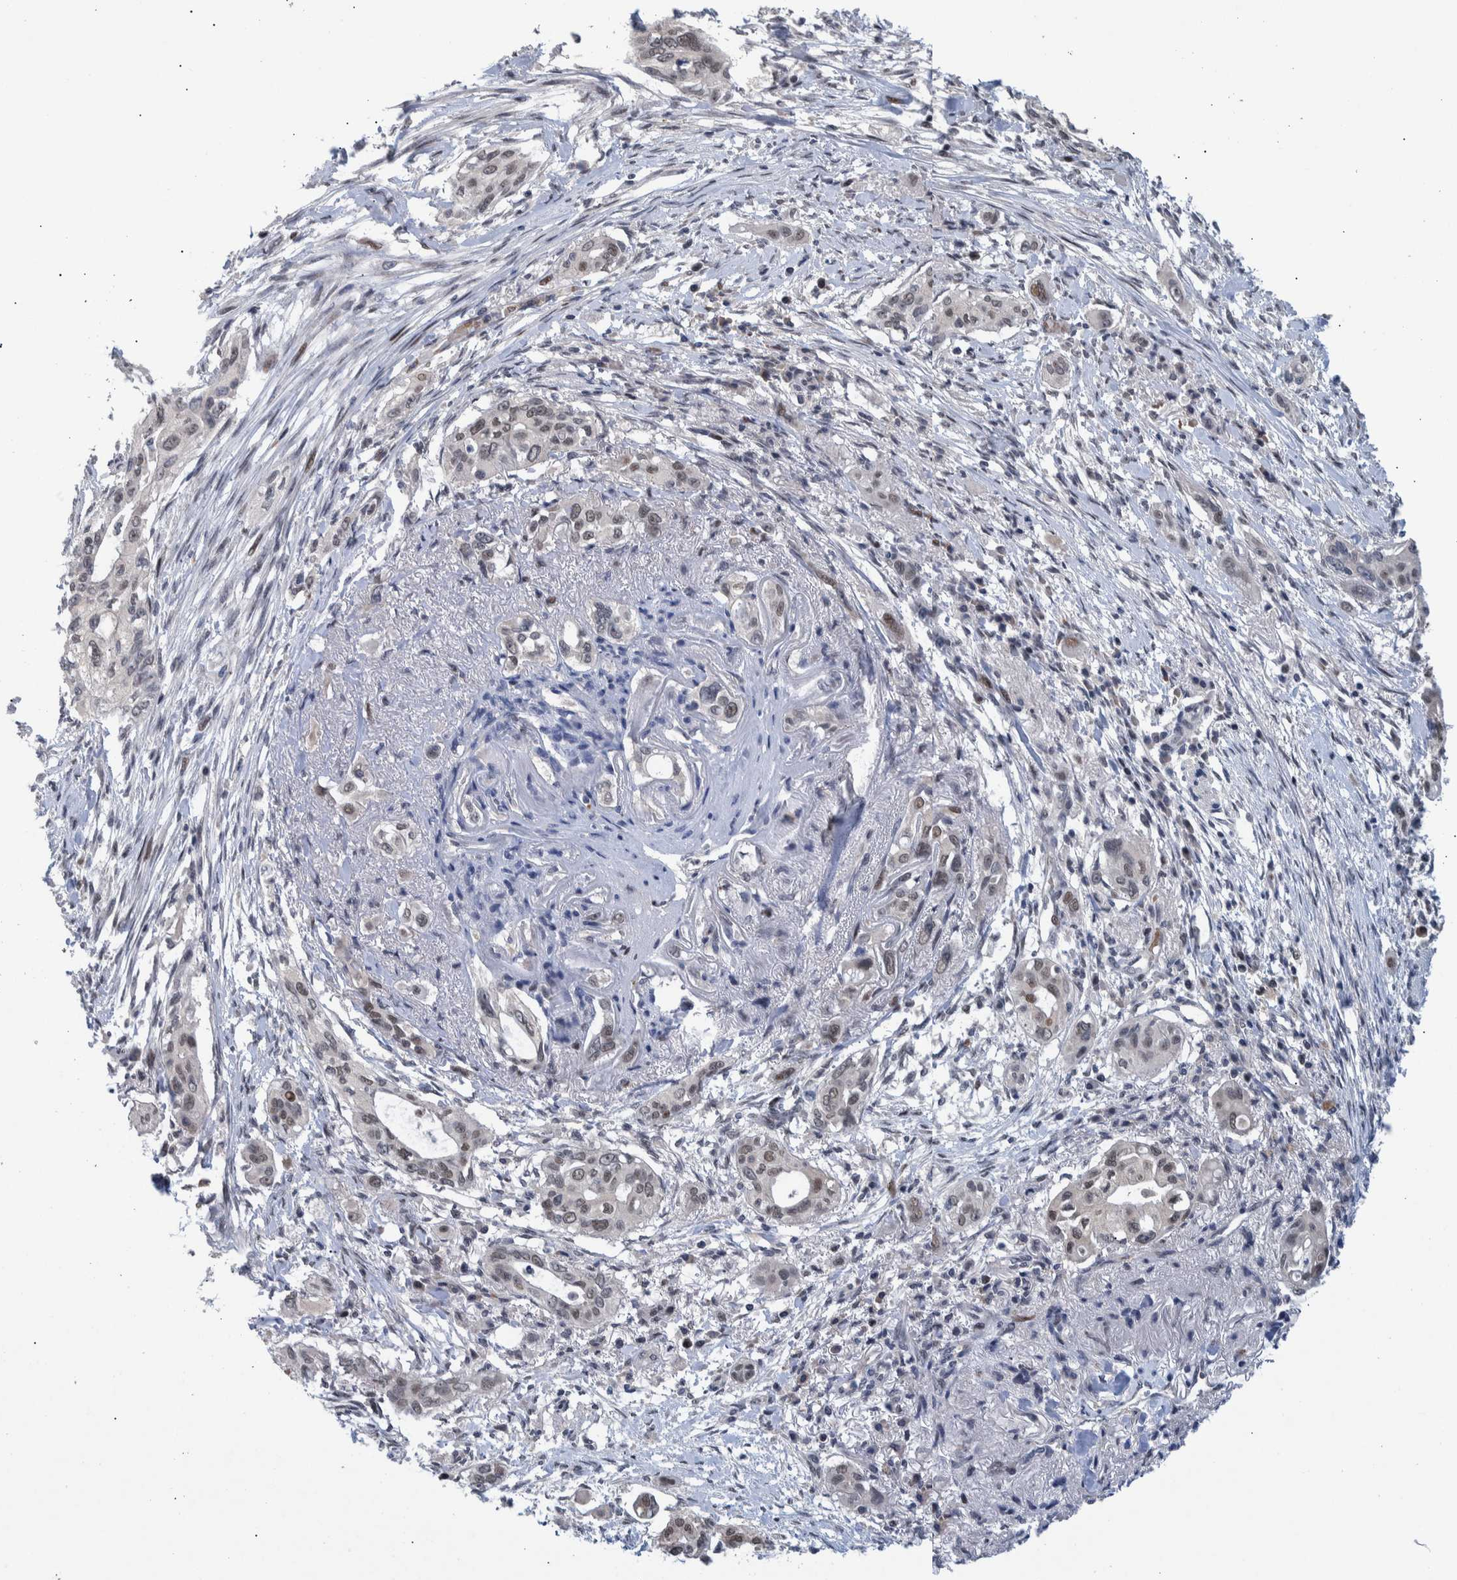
{"staining": {"intensity": "weak", "quantity": "<25%", "location": "nuclear"}, "tissue": "pancreatic cancer", "cell_type": "Tumor cells", "image_type": "cancer", "snomed": [{"axis": "morphology", "description": "Adenocarcinoma, NOS"}, {"axis": "topography", "description": "Pancreas"}], "caption": "Tumor cells show no significant protein staining in adenocarcinoma (pancreatic).", "gene": "ESRP1", "patient": {"sex": "female", "age": 60}}